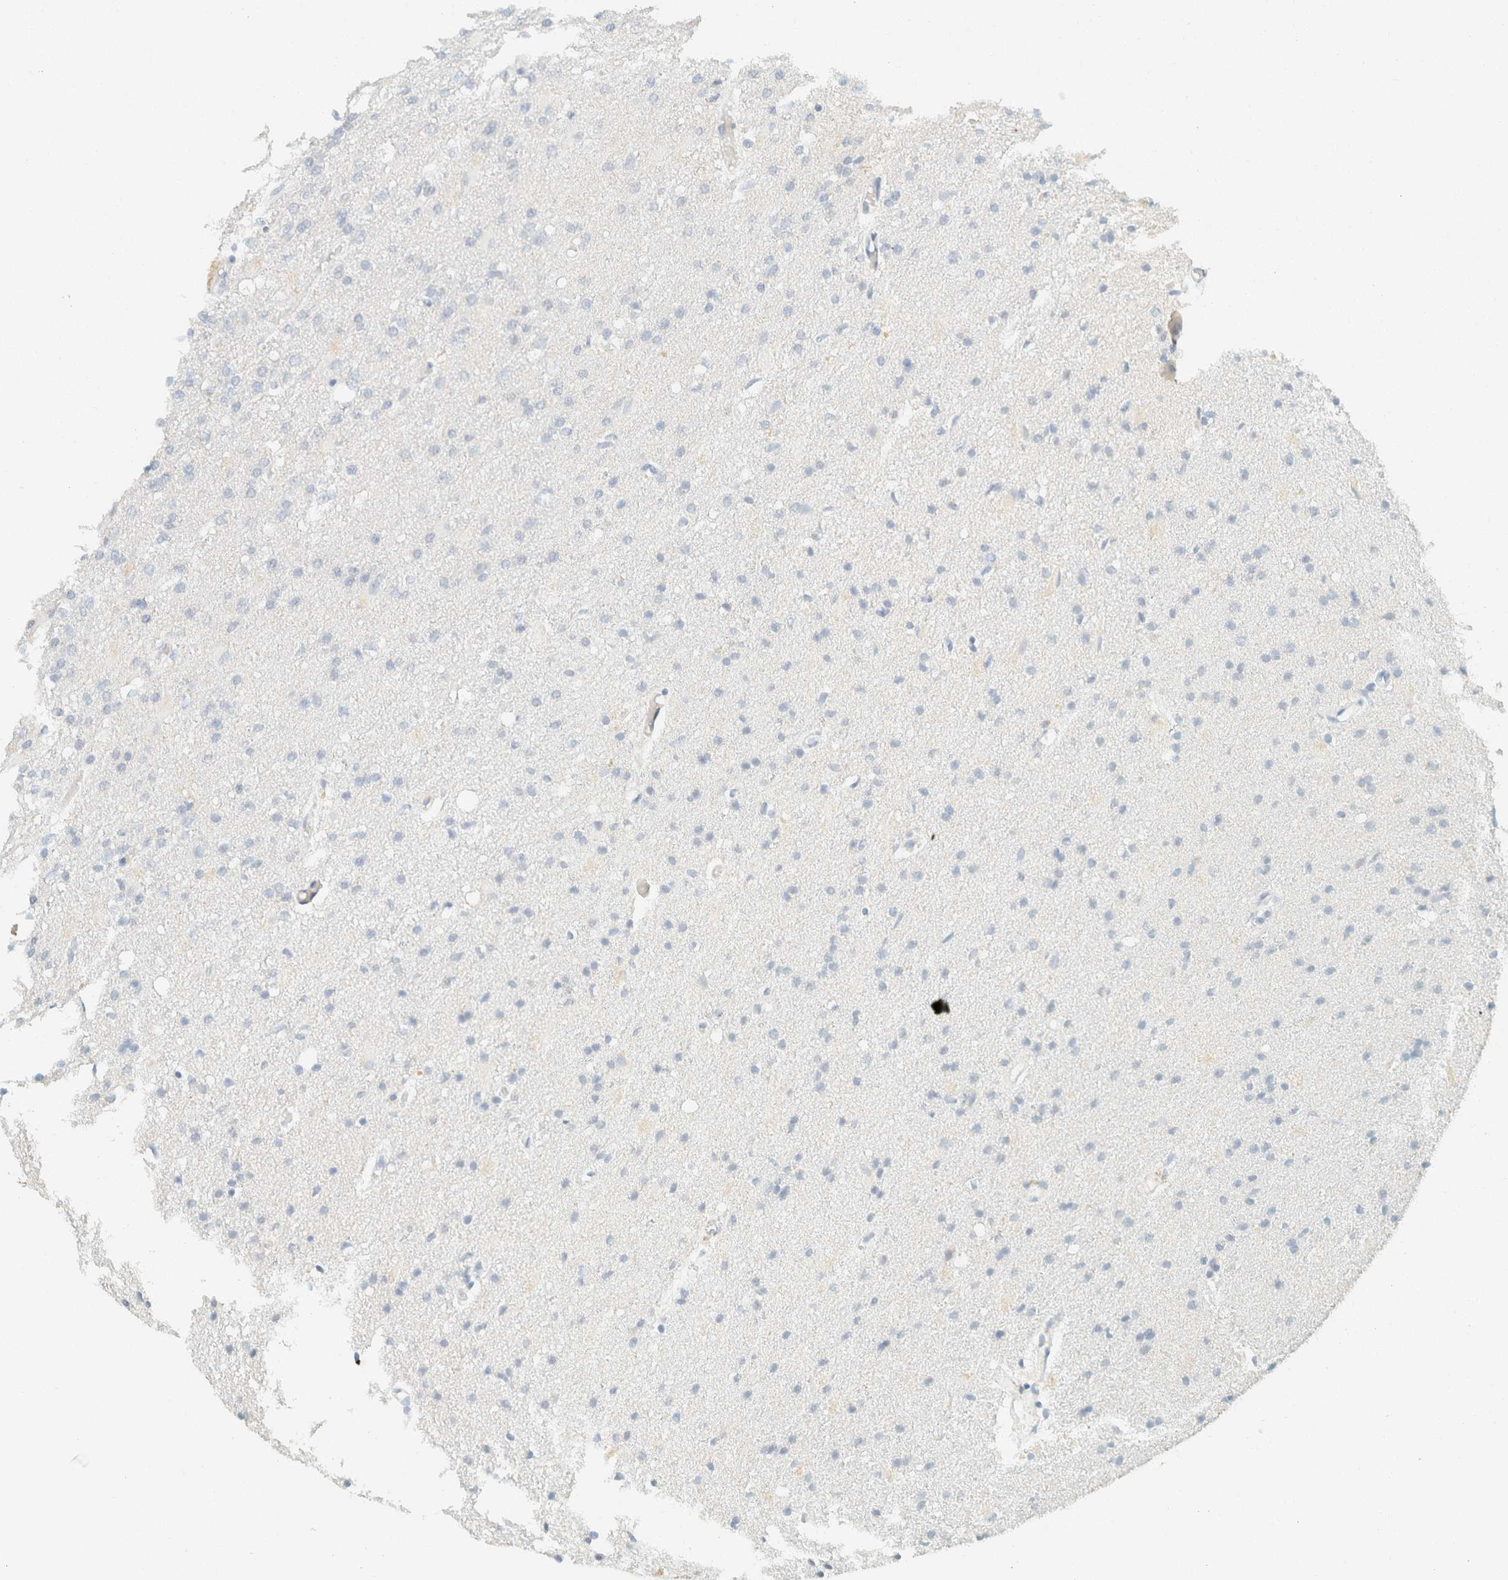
{"staining": {"intensity": "negative", "quantity": "none", "location": "none"}, "tissue": "glioma", "cell_type": "Tumor cells", "image_type": "cancer", "snomed": [{"axis": "morphology", "description": "Normal tissue, NOS"}, {"axis": "morphology", "description": "Glioma, malignant, High grade"}, {"axis": "topography", "description": "Cerebral cortex"}], "caption": "Immunohistochemical staining of high-grade glioma (malignant) shows no significant staining in tumor cells. (Stains: DAB (3,3'-diaminobenzidine) immunohistochemistry with hematoxylin counter stain, Microscopy: brightfield microscopy at high magnification).", "gene": "GPA33", "patient": {"sex": "male", "age": 77}}